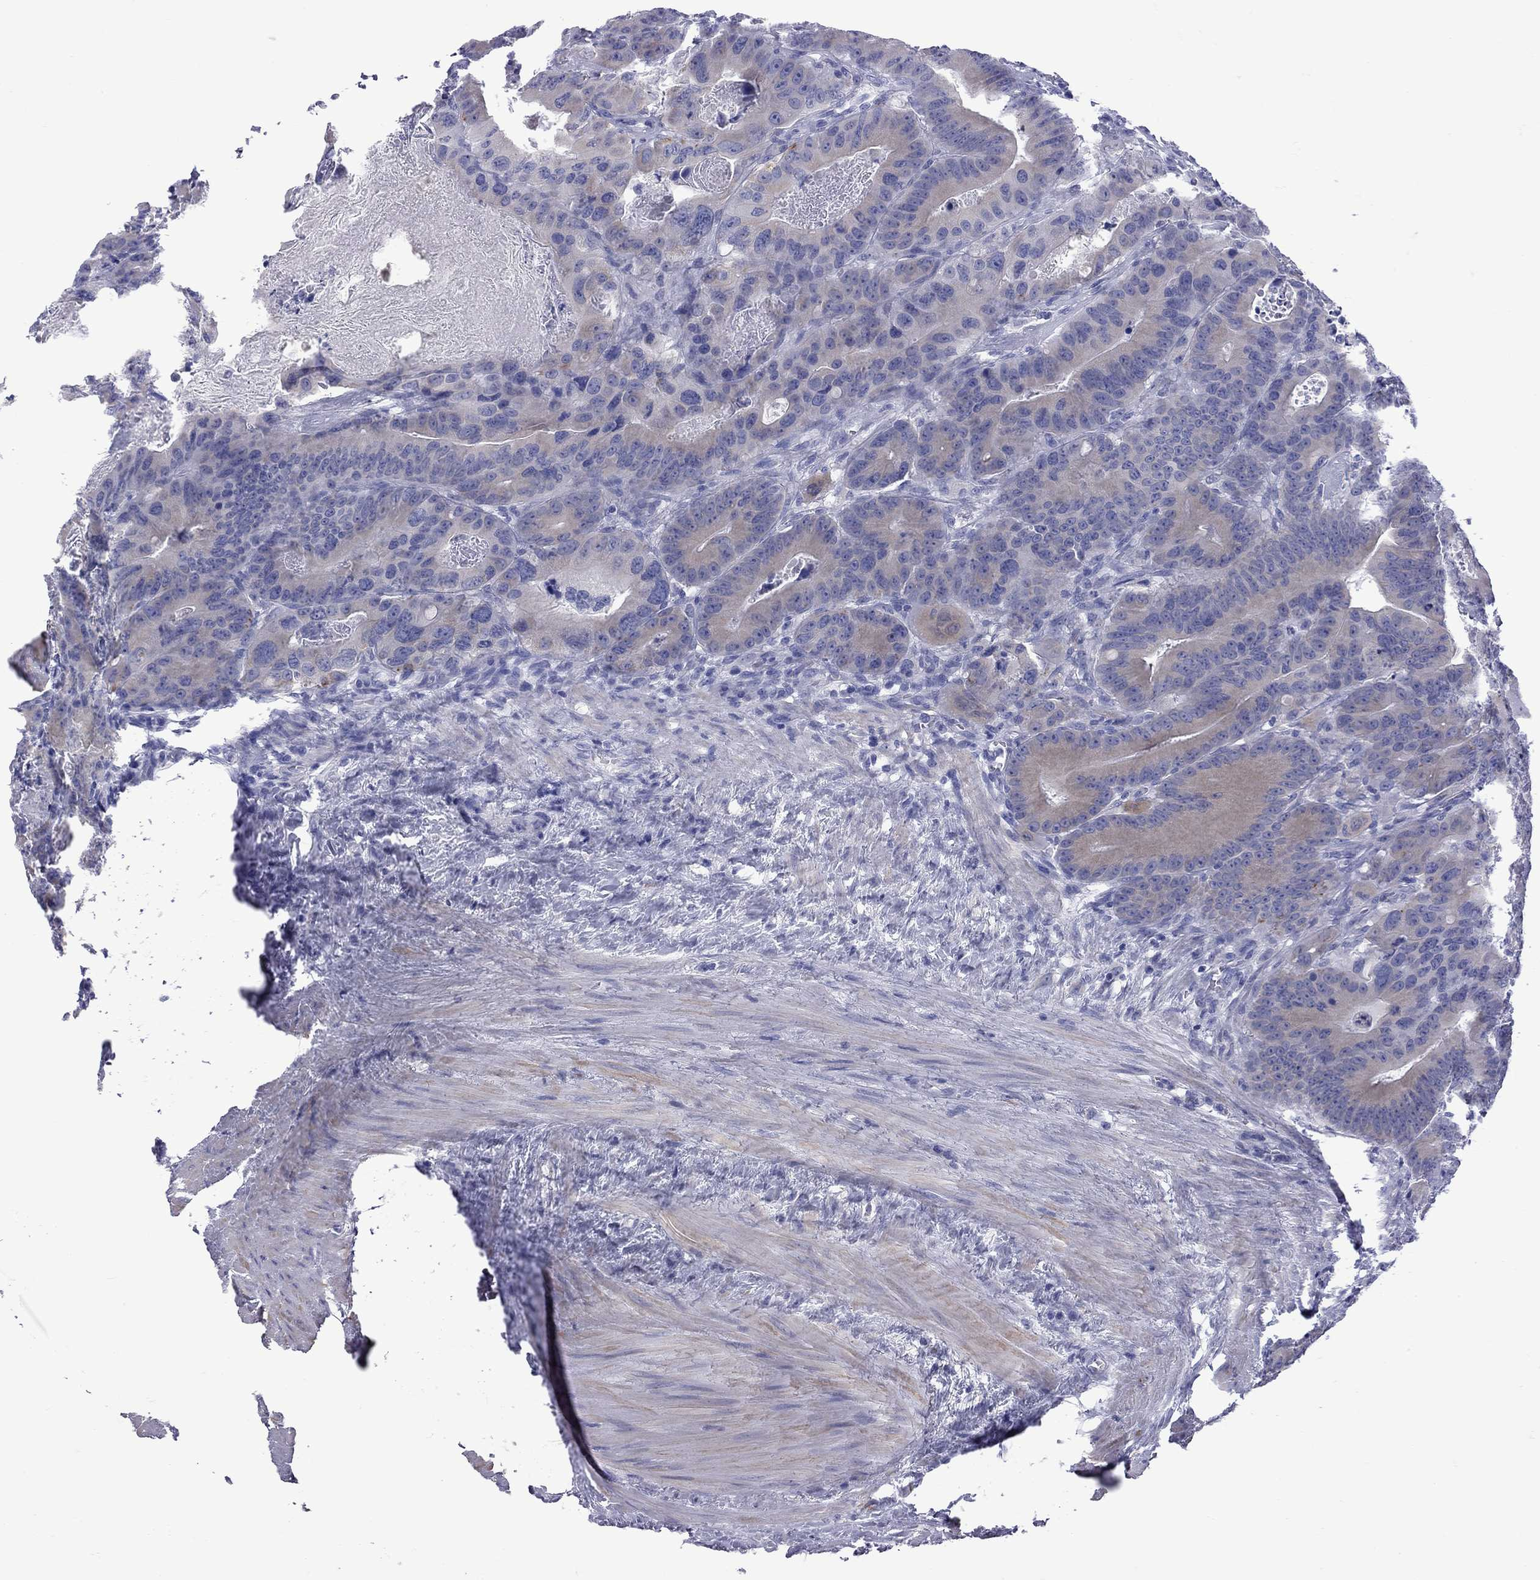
{"staining": {"intensity": "negative", "quantity": "none", "location": "none"}, "tissue": "colorectal cancer", "cell_type": "Tumor cells", "image_type": "cancer", "snomed": [{"axis": "morphology", "description": "Adenocarcinoma, NOS"}, {"axis": "topography", "description": "Rectum"}], "caption": "Protein analysis of colorectal adenocarcinoma reveals no significant positivity in tumor cells.", "gene": "EPPIN", "patient": {"sex": "male", "age": 64}}